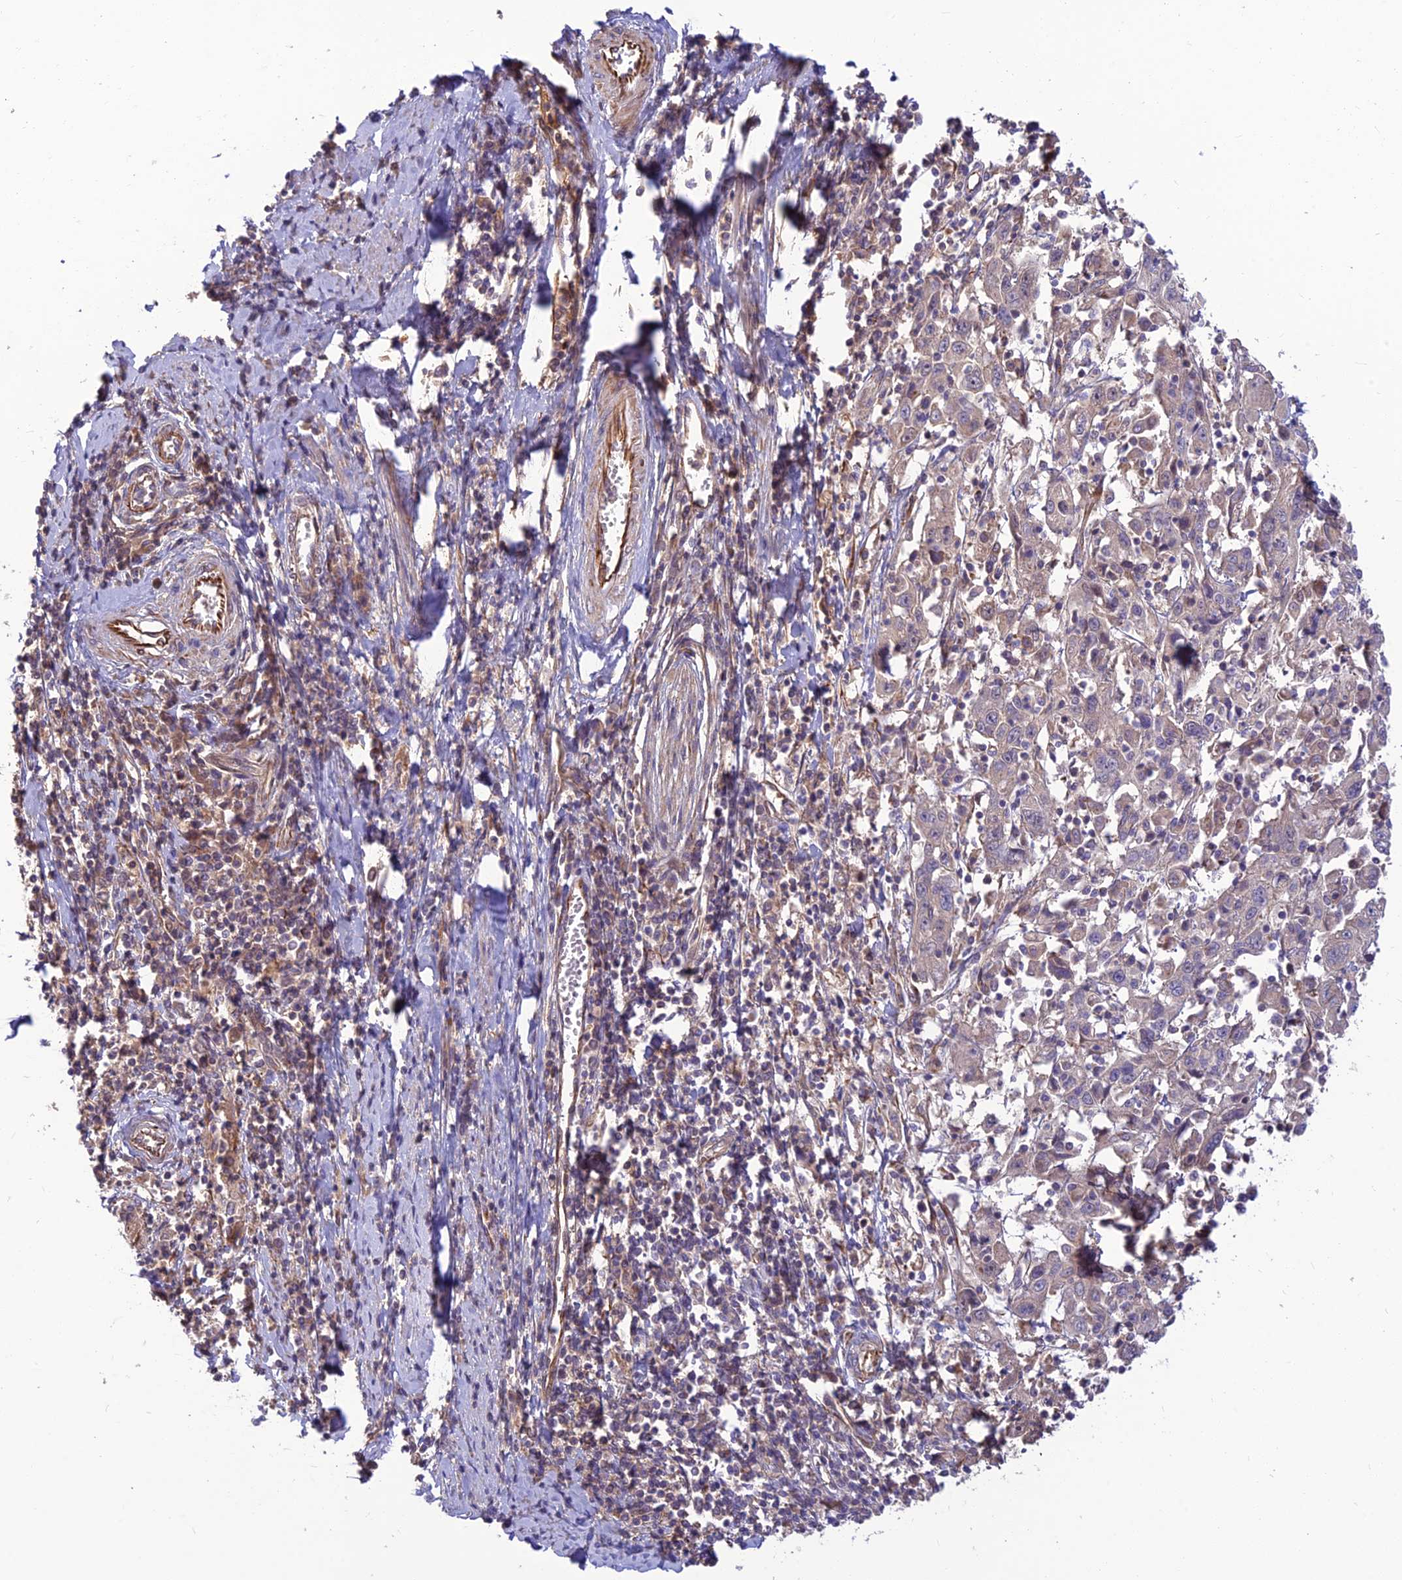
{"staining": {"intensity": "negative", "quantity": "none", "location": "none"}, "tissue": "cervical cancer", "cell_type": "Tumor cells", "image_type": "cancer", "snomed": [{"axis": "morphology", "description": "Squamous cell carcinoma, NOS"}, {"axis": "topography", "description": "Cervix"}], "caption": "A high-resolution histopathology image shows IHC staining of squamous cell carcinoma (cervical), which shows no significant expression in tumor cells.", "gene": "ST8SIA5", "patient": {"sex": "female", "age": 46}}